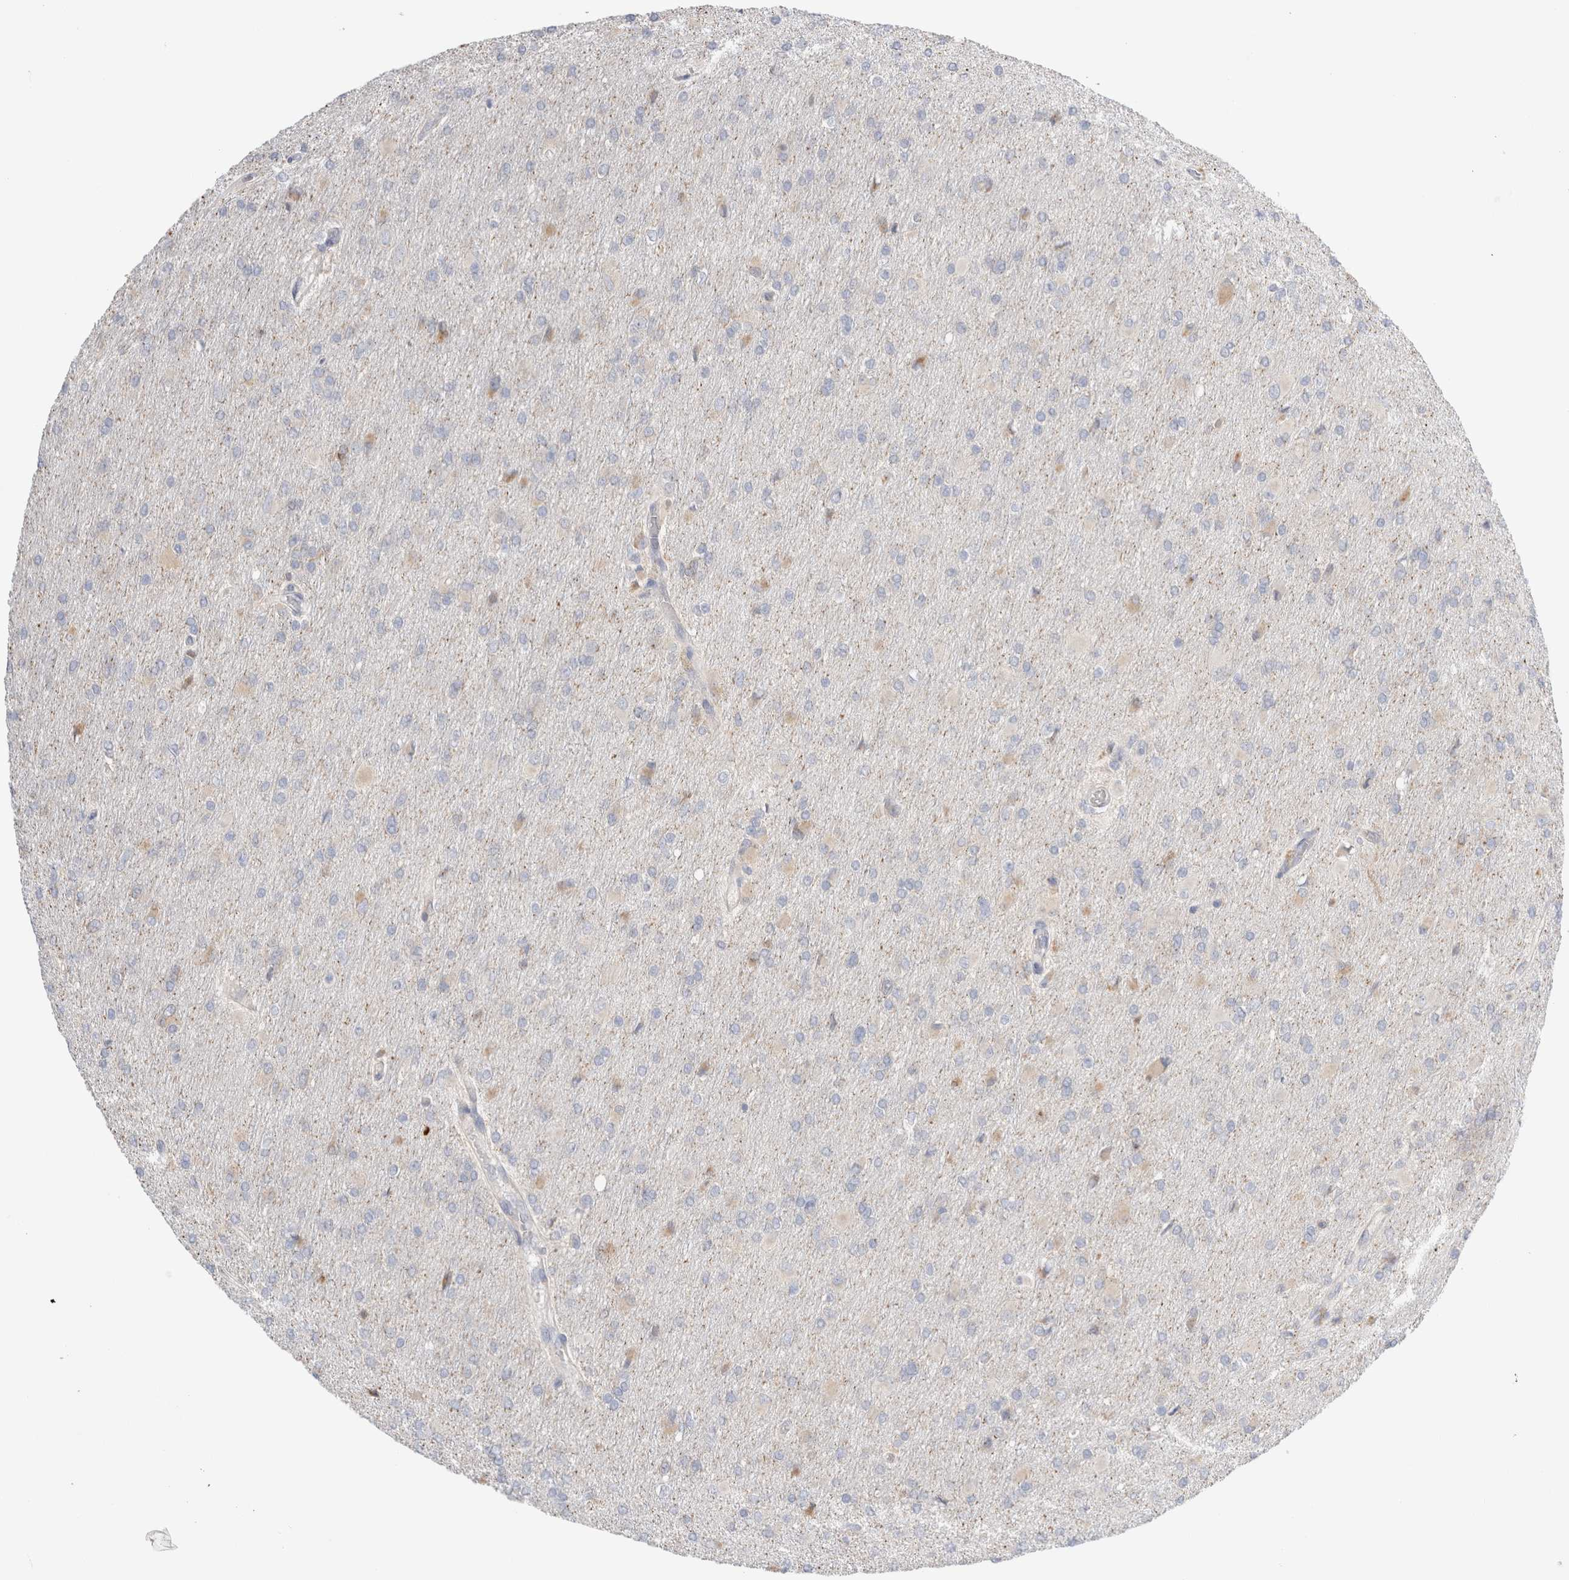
{"staining": {"intensity": "negative", "quantity": "none", "location": "none"}, "tissue": "glioma", "cell_type": "Tumor cells", "image_type": "cancer", "snomed": [{"axis": "morphology", "description": "Glioma, malignant, High grade"}, {"axis": "topography", "description": "Cerebral cortex"}], "caption": "An image of human glioma is negative for staining in tumor cells.", "gene": "ZNF23", "patient": {"sex": "female", "age": 36}}